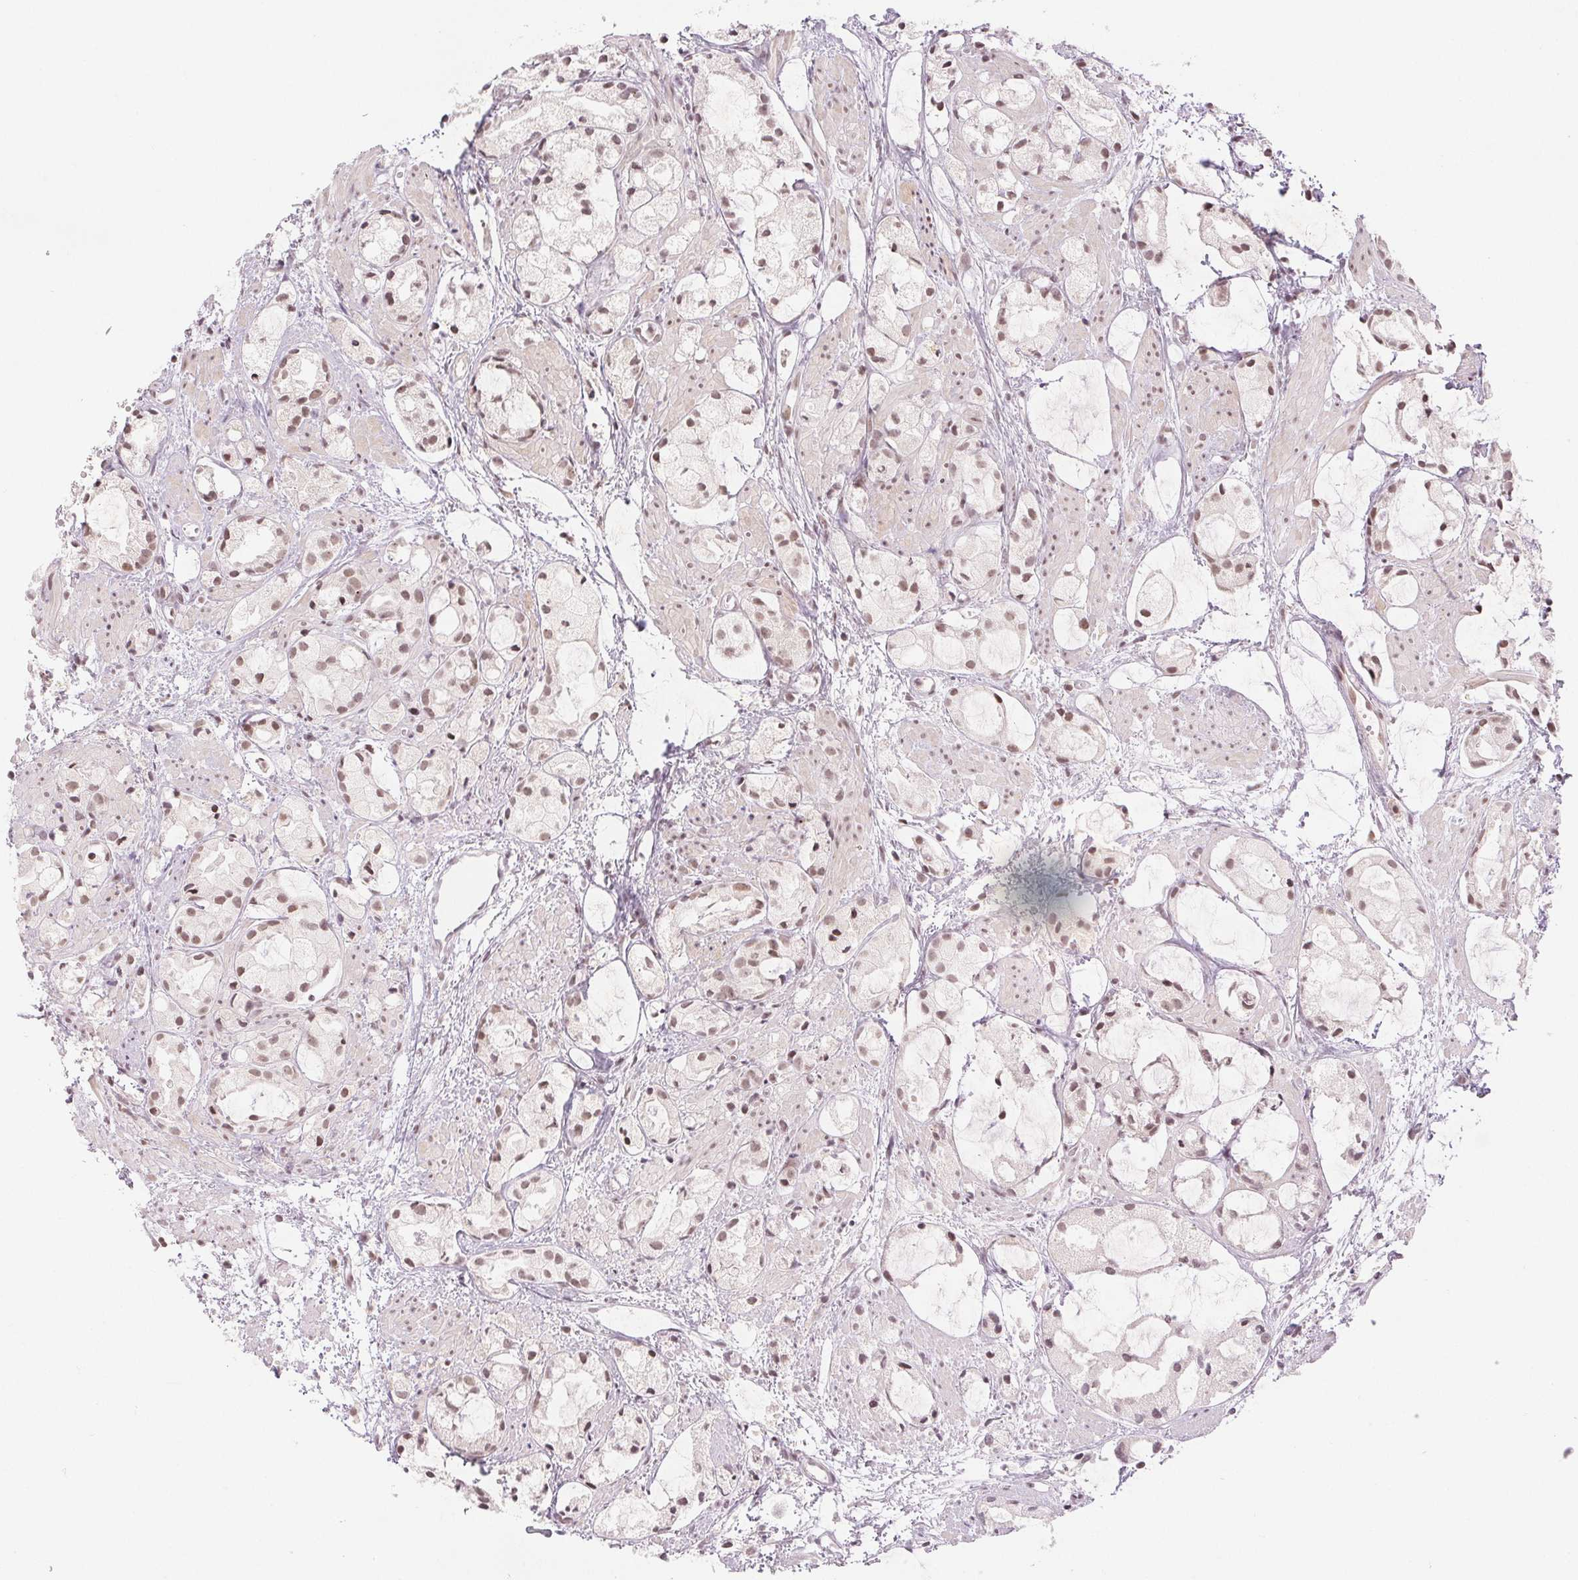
{"staining": {"intensity": "weak", "quantity": "25%-75%", "location": "nuclear"}, "tissue": "prostate cancer", "cell_type": "Tumor cells", "image_type": "cancer", "snomed": [{"axis": "morphology", "description": "Adenocarcinoma, High grade"}, {"axis": "topography", "description": "Prostate"}], "caption": "About 25%-75% of tumor cells in human prostate high-grade adenocarcinoma reveal weak nuclear protein staining as visualized by brown immunohistochemical staining.", "gene": "DEK", "patient": {"sex": "male", "age": 85}}